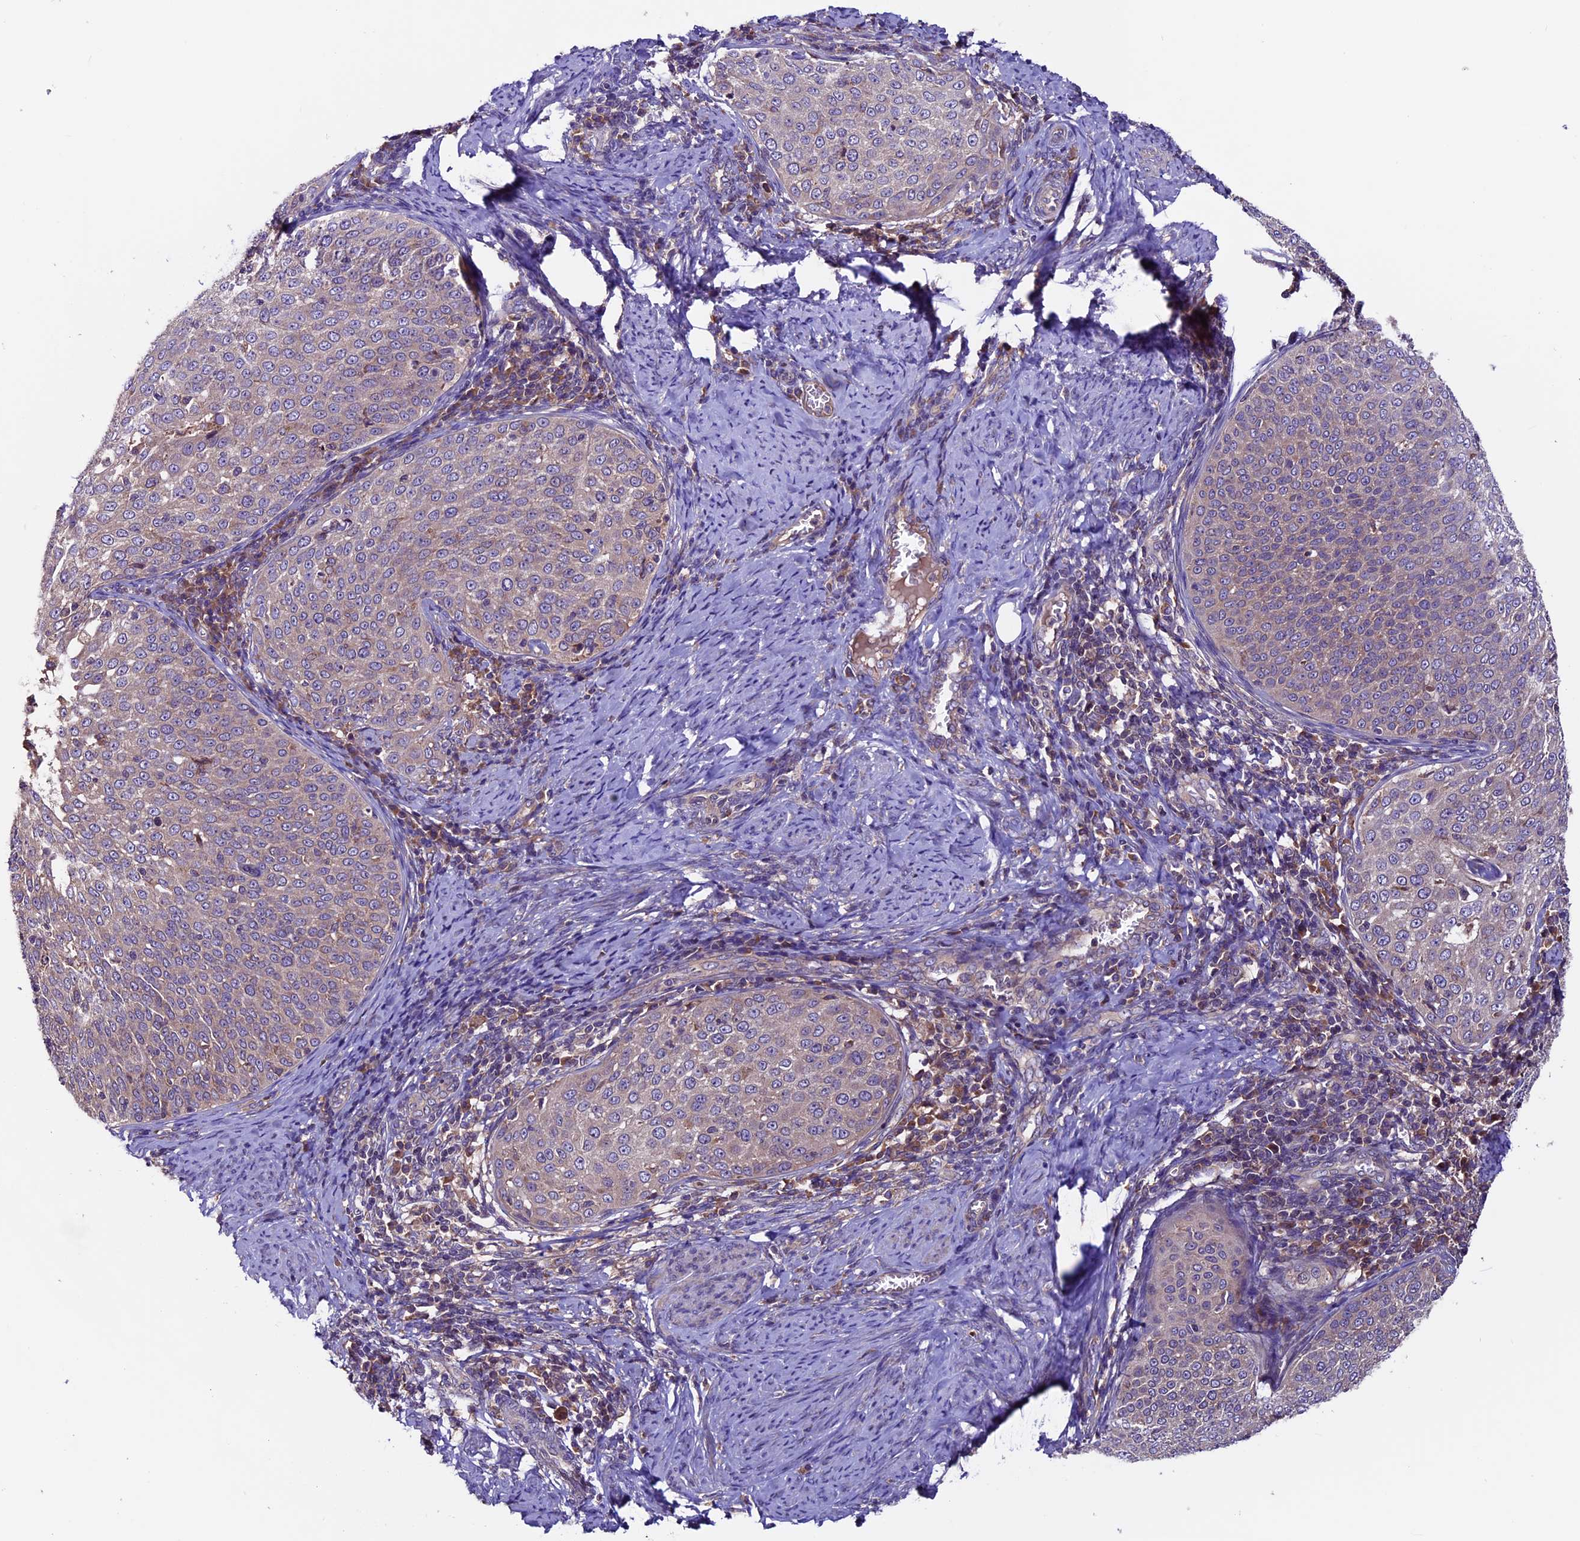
{"staining": {"intensity": "negative", "quantity": "none", "location": "none"}, "tissue": "cervical cancer", "cell_type": "Tumor cells", "image_type": "cancer", "snomed": [{"axis": "morphology", "description": "Squamous cell carcinoma, NOS"}, {"axis": "topography", "description": "Cervix"}], "caption": "A histopathology image of human cervical squamous cell carcinoma is negative for staining in tumor cells.", "gene": "ZNF598", "patient": {"sex": "female", "age": 57}}